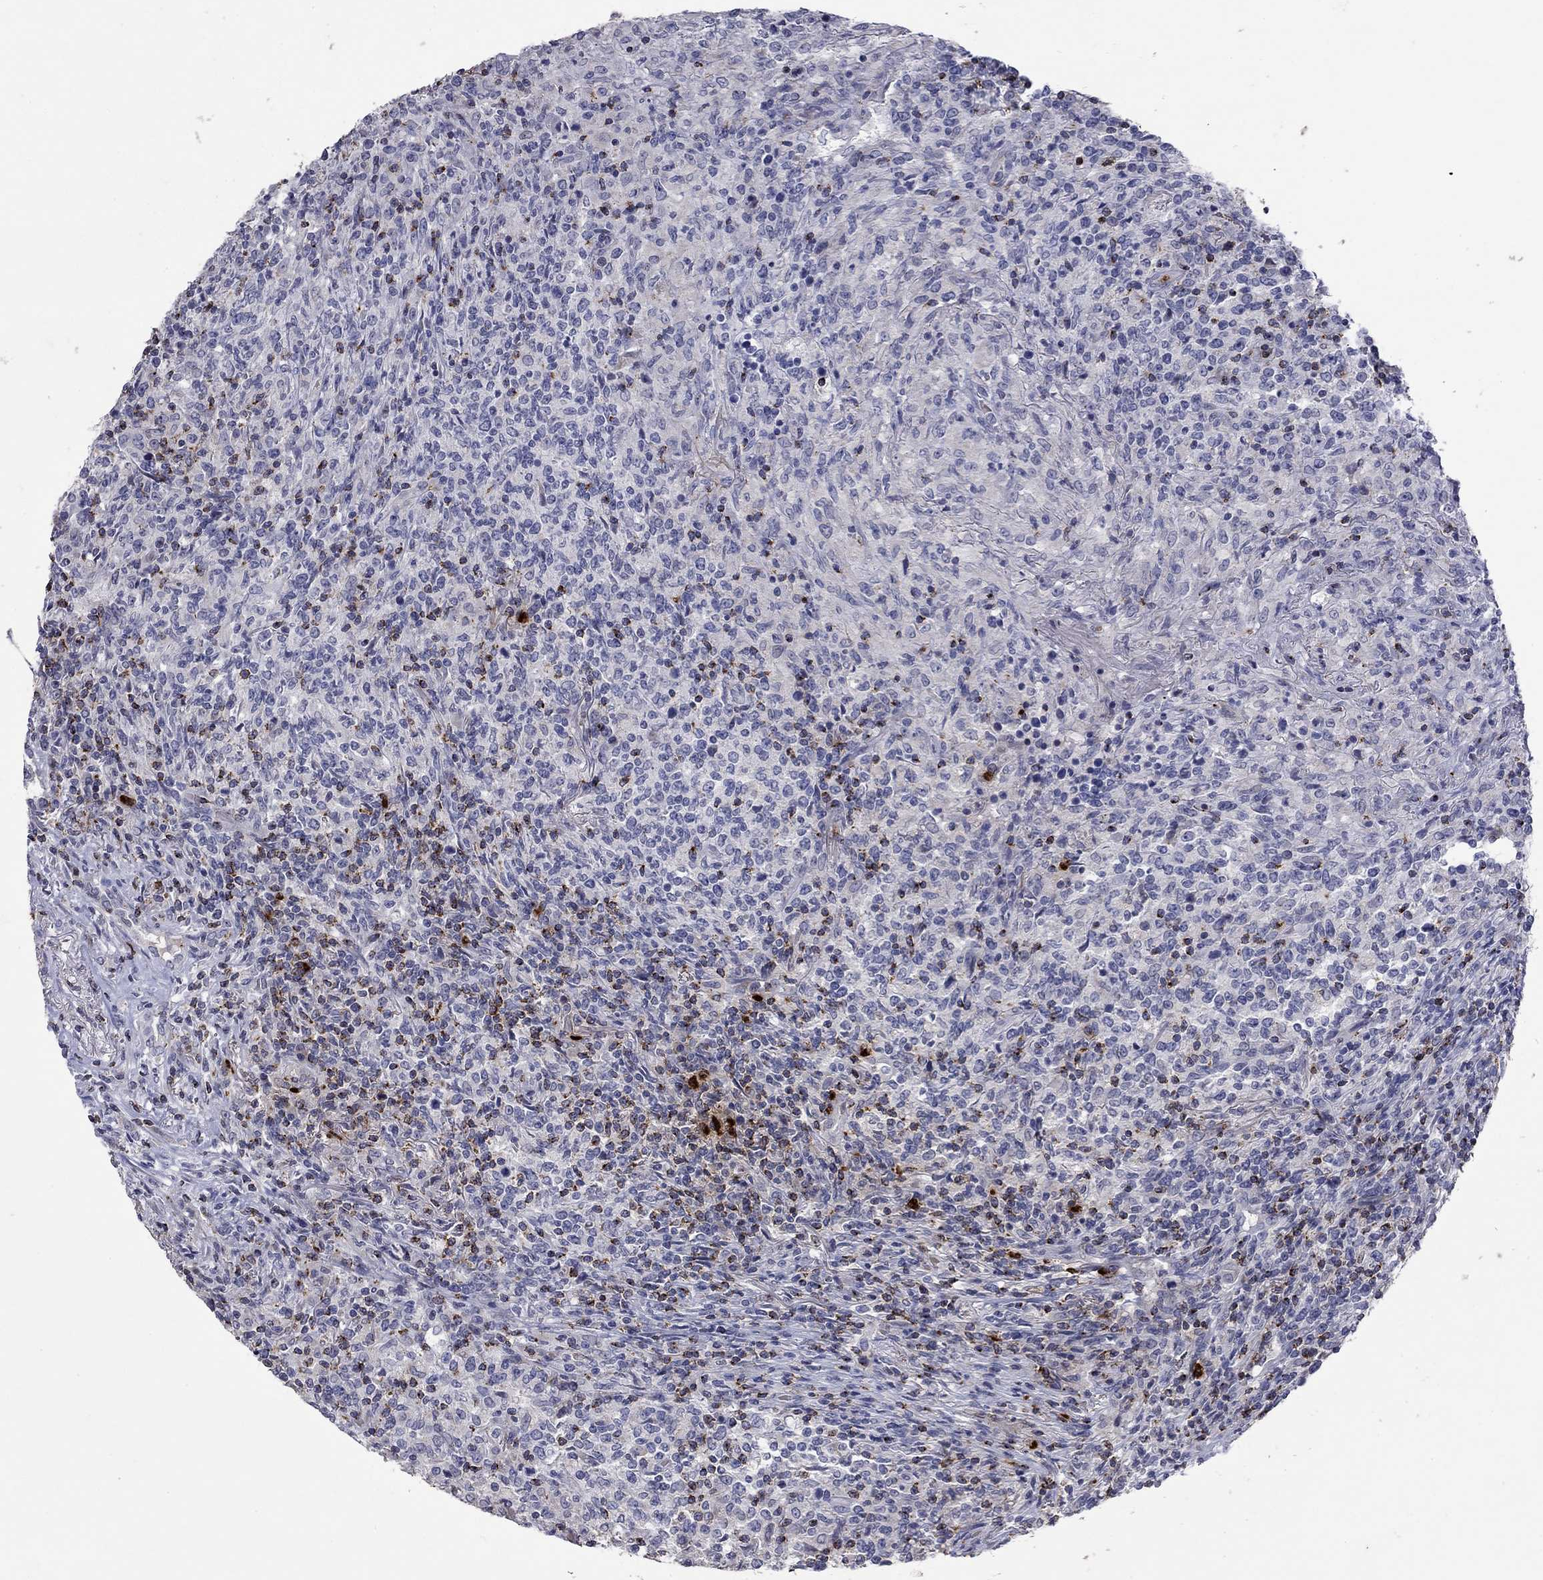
{"staining": {"intensity": "strong", "quantity": "25%-75%", "location": "cytoplasmic/membranous"}, "tissue": "lymphoma", "cell_type": "Tumor cells", "image_type": "cancer", "snomed": [{"axis": "morphology", "description": "Malignant lymphoma, non-Hodgkin's type, High grade"}, {"axis": "topography", "description": "Lung"}], "caption": "Malignant lymphoma, non-Hodgkin's type (high-grade) tissue displays strong cytoplasmic/membranous expression in about 25%-75% of tumor cells (DAB IHC with brightfield microscopy, high magnification).", "gene": "CCL5", "patient": {"sex": "male", "age": 79}}